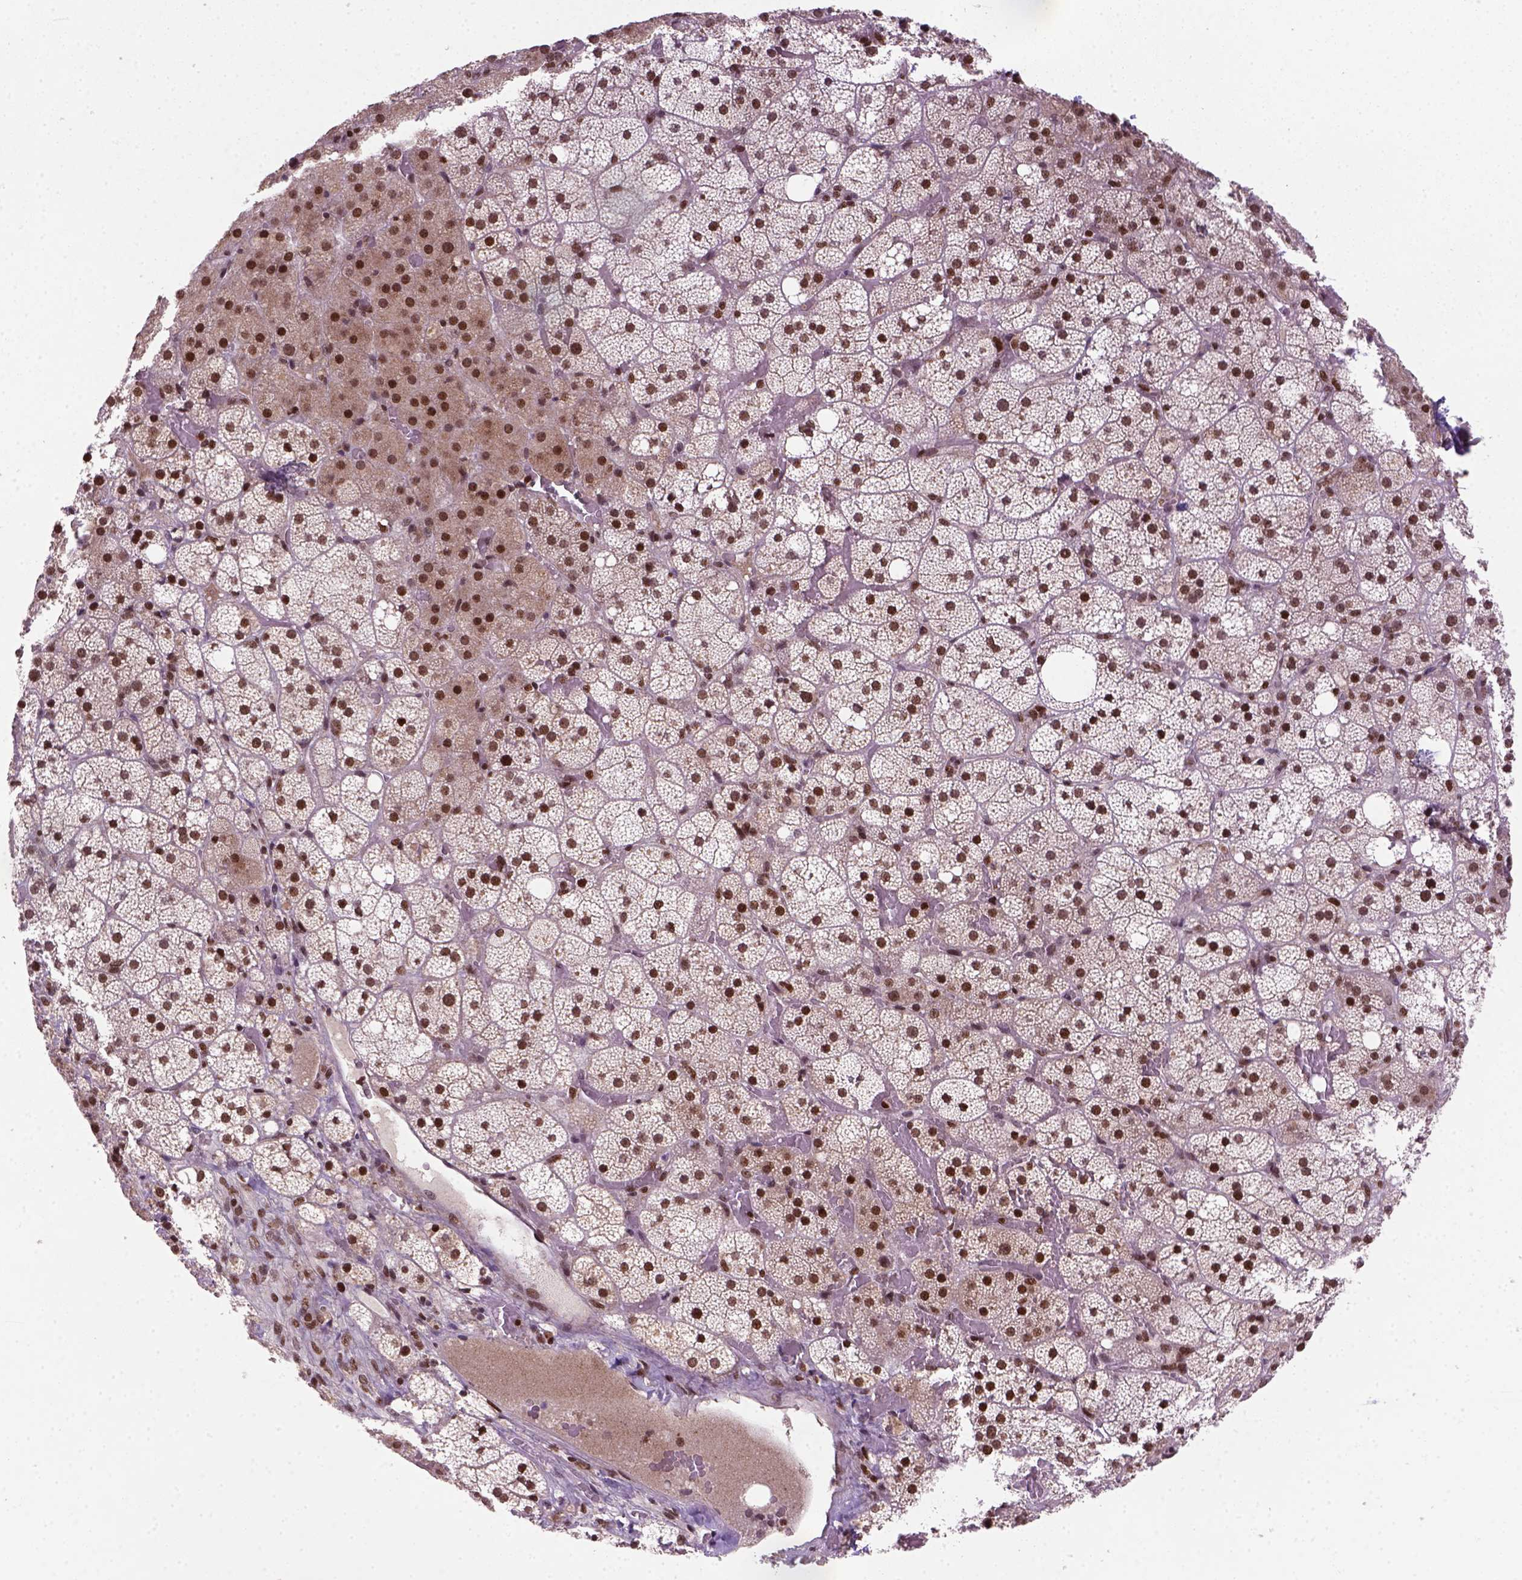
{"staining": {"intensity": "moderate", "quantity": ">75%", "location": "nuclear"}, "tissue": "adrenal gland", "cell_type": "Glandular cells", "image_type": "normal", "snomed": [{"axis": "morphology", "description": "Normal tissue, NOS"}, {"axis": "topography", "description": "Adrenal gland"}], "caption": "Immunohistochemical staining of unremarkable adrenal gland demonstrates medium levels of moderate nuclear positivity in about >75% of glandular cells. The protein is shown in brown color, while the nuclei are stained blue.", "gene": "MGMT", "patient": {"sex": "male", "age": 53}}